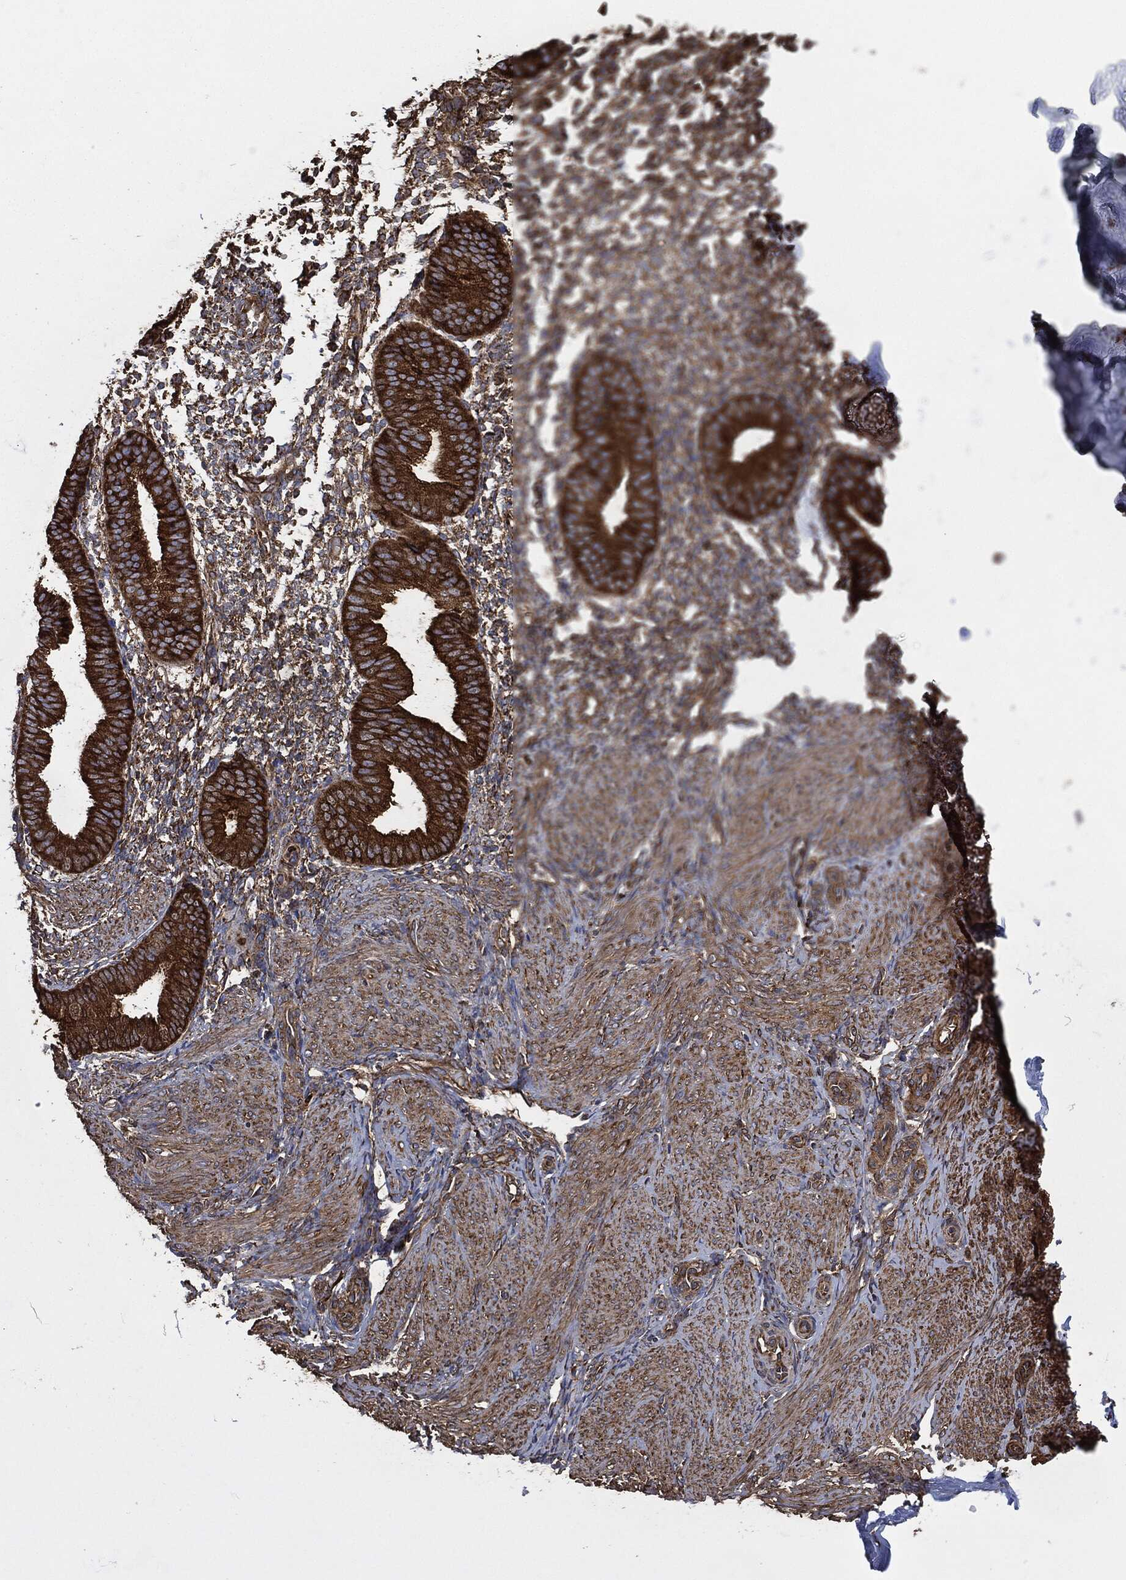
{"staining": {"intensity": "moderate", "quantity": "25%-75%", "location": "cytoplasmic/membranous"}, "tissue": "endometrium", "cell_type": "Cells in endometrial stroma", "image_type": "normal", "snomed": [{"axis": "morphology", "description": "Normal tissue, NOS"}, {"axis": "topography", "description": "Endometrium"}], "caption": "Immunohistochemistry (IHC) (DAB (3,3'-diaminobenzidine)) staining of unremarkable human endometrium demonstrates moderate cytoplasmic/membranous protein expression in about 25%-75% of cells in endometrial stroma. The staining was performed using DAB (3,3'-diaminobenzidine), with brown indicating positive protein expression. Nuclei are stained blue with hematoxylin.", "gene": "AMFR", "patient": {"sex": "female", "age": 47}}